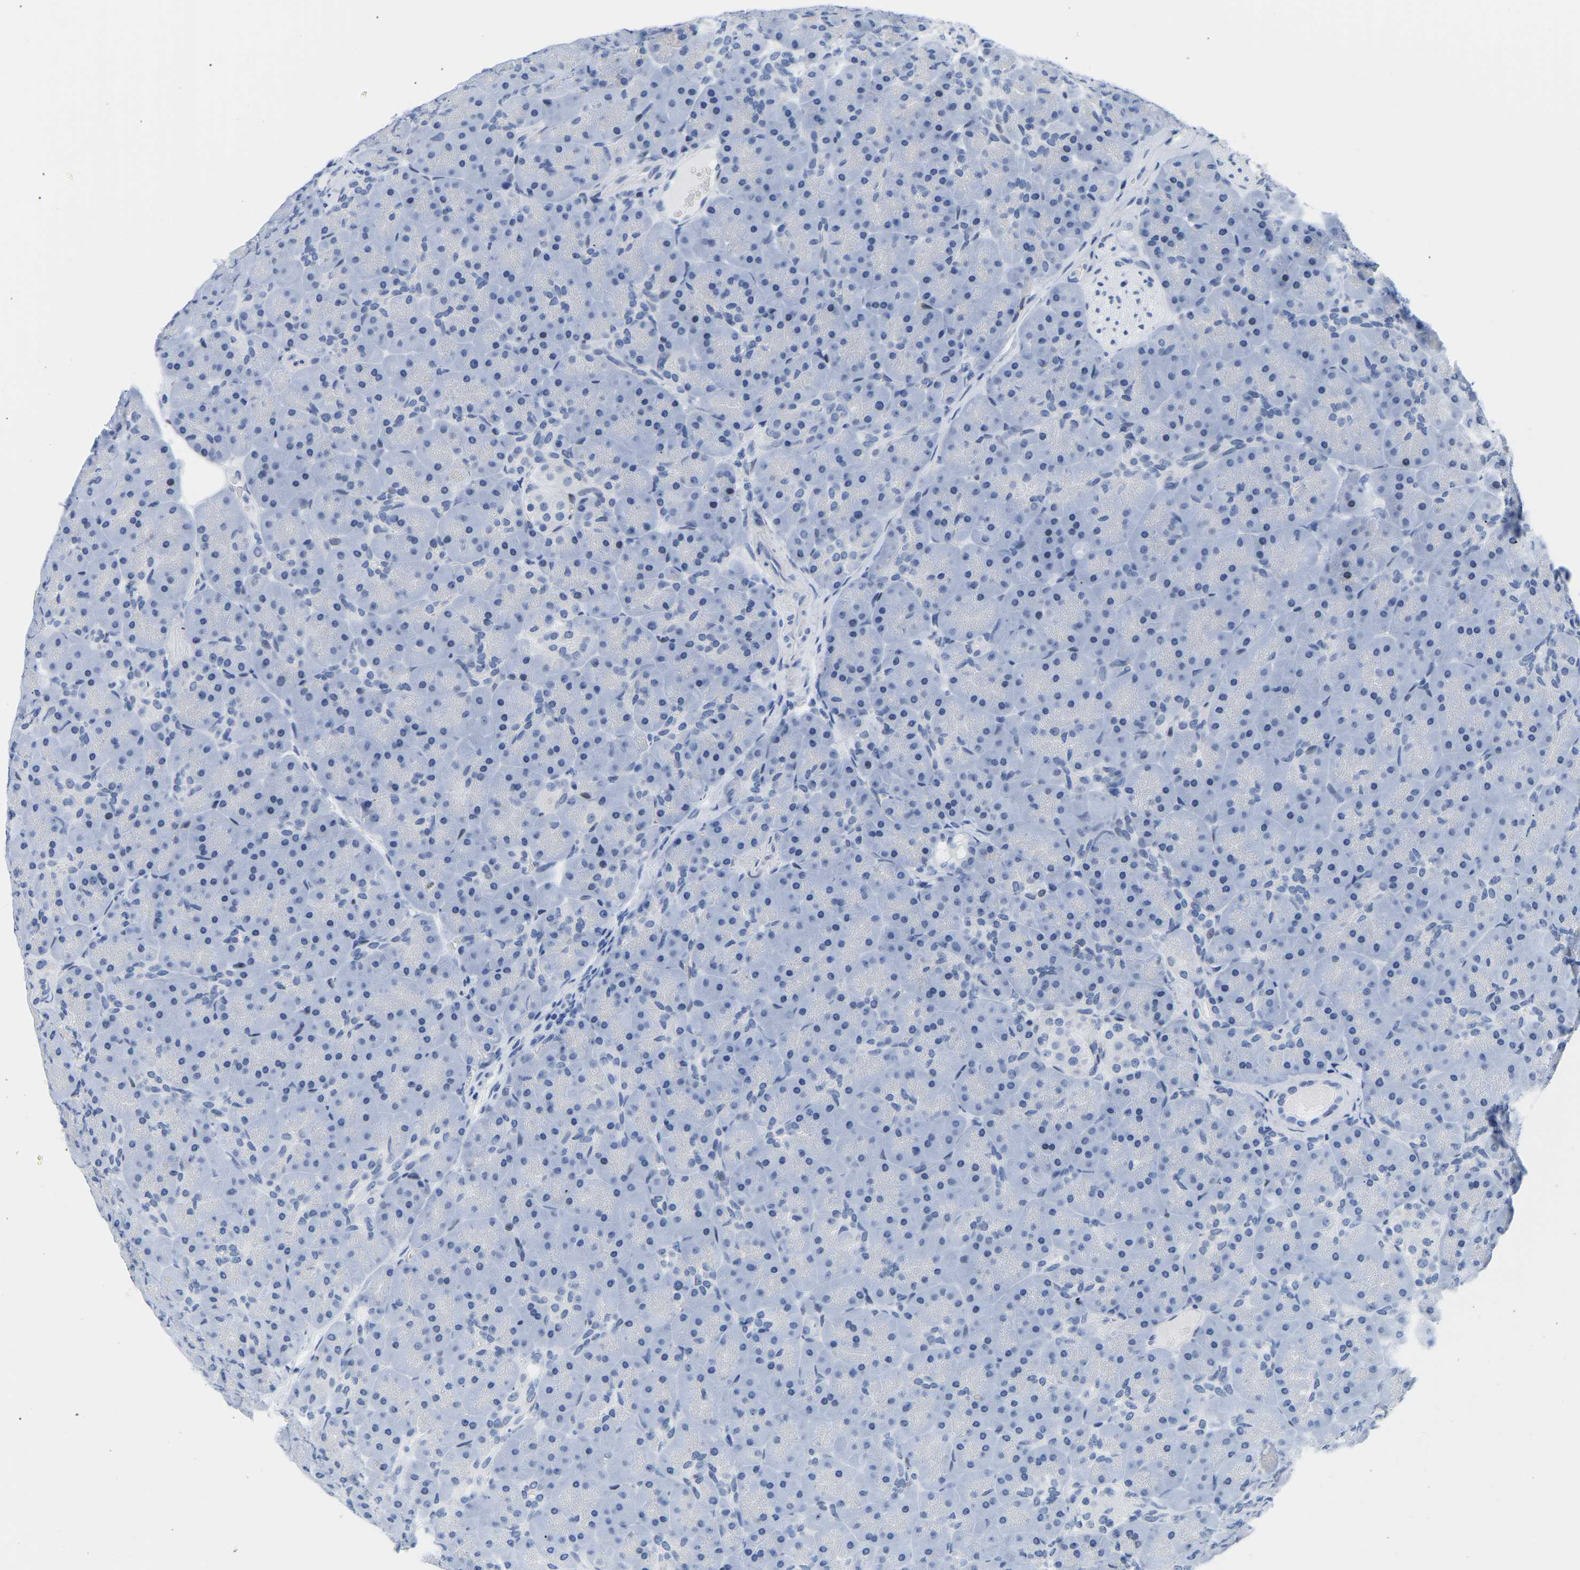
{"staining": {"intensity": "negative", "quantity": "none", "location": "none"}, "tissue": "pancreas", "cell_type": "Exocrine glandular cells", "image_type": "normal", "snomed": [{"axis": "morphology", "description": "Normal tissue, NOS"}, {"axis": "topography", "description": "Pancreas"}], "caption": "DAB (3,3'-diaminobenzidine) immunohistochemical staining of normal pancreas demonstrates no significant positivity in exocrine glandular cells.", "gene": "UPK3A", "patient": {"sex": "male", "age": 66}}